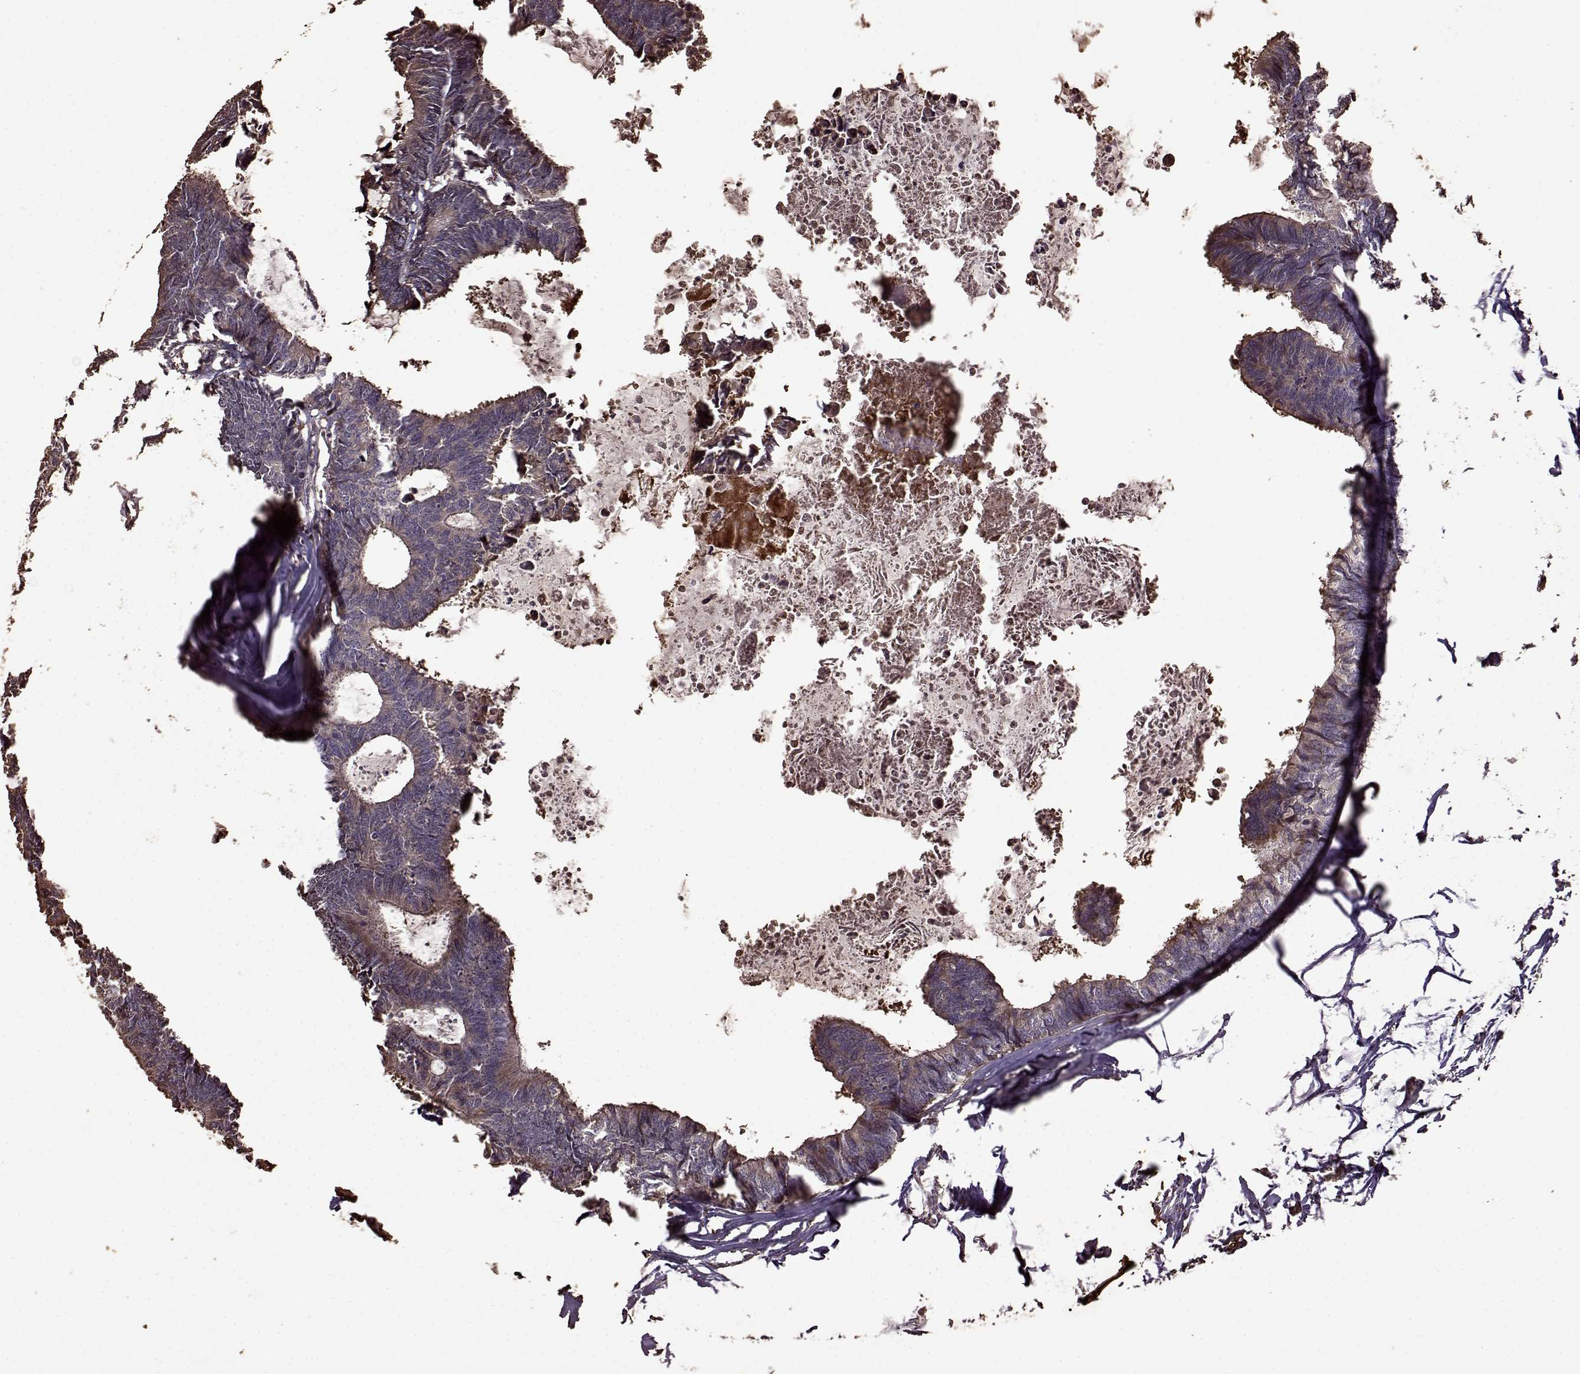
{"staining": {"intensity": "weak", "quantity": "<25%", "location": "cytoplasmic/membranous"}, "tissue": "colorectal cancer", "cell_type": "Tumor cells", "image_type": "cancer", "snomed": [{"axis": "morphology", "description": "Adenocarcinoma, NOS"}, {"axis": "topography", "description": "Colon"}, {"axis": "topography", "description": "Rectum"}], "caption": "Micrograph shows no significant protein expression in tumor cells of colorectal adenocarcinoma.", "gene": "FBXW11", "patient": {"sex": "male", "age": 57}}